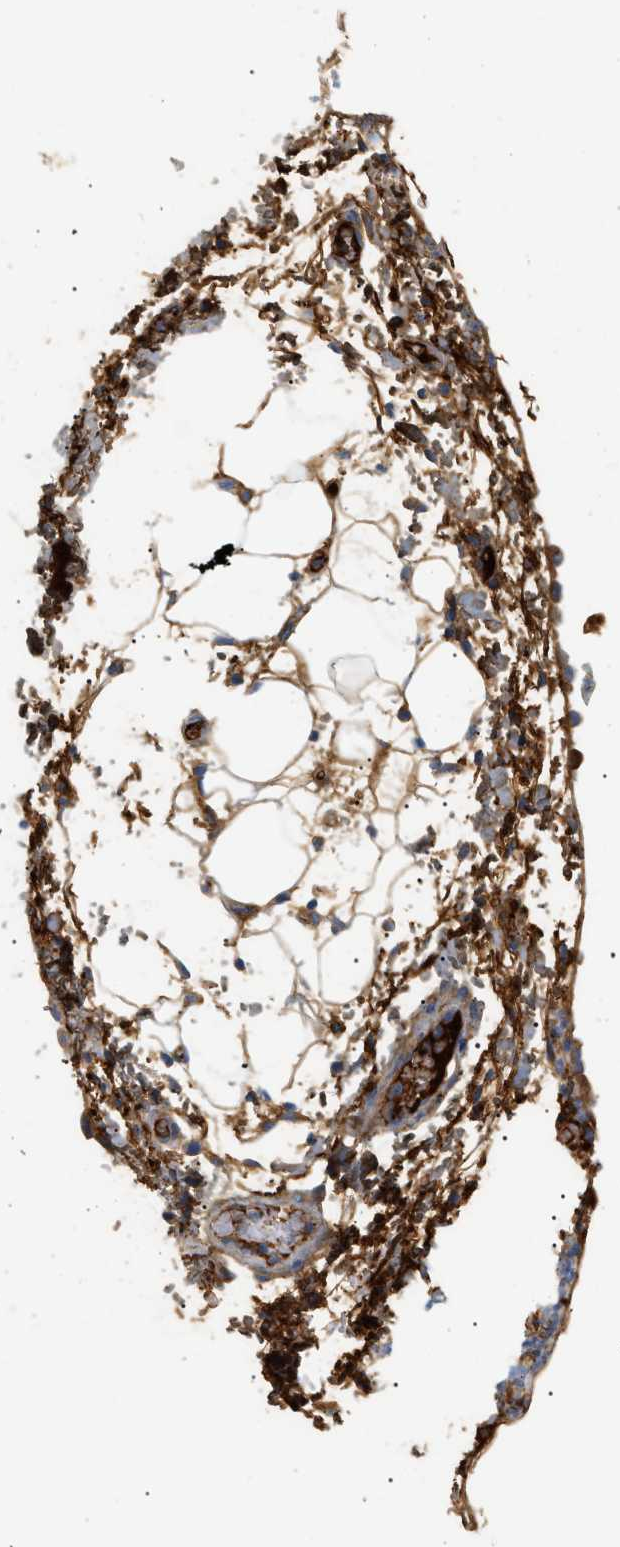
{"staining": {"intensity": "weak", "quantity": ">75%", "location": "cytoplasmic/membranous"}, "tissue": "adipose tissue", "cell_type": "Adipocytes", "image_type": "normal", "snomed": [{"axis": "morphology", "description": "Normal tissue, NOS"}, {"axis": "topography", "description": "Cartilage tissue"}, {"axis": "topography", "description": "Bronchus"}], "caption": "Adipocytes reveal low levels of weak cytoplasmic/membranous expression in about >75% of cells in unremarkable human adipose tissue.", "gene": "CFH", "patient": {"sex": "female", "age": 73}}